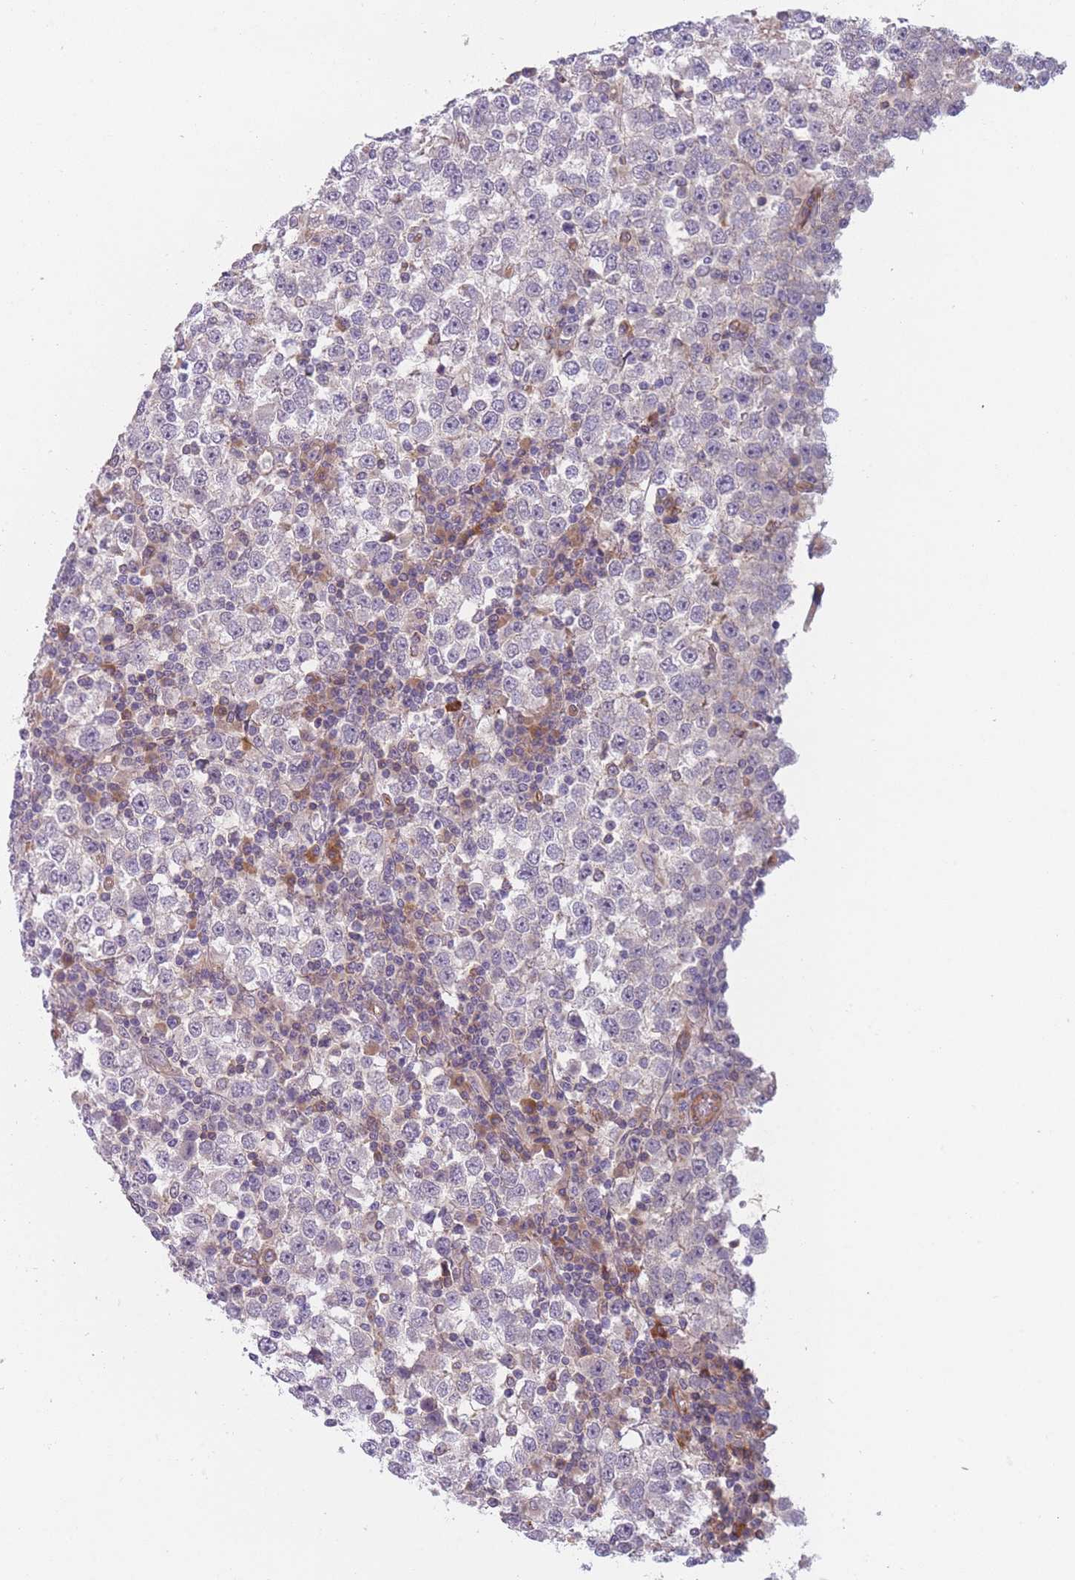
{"staining": {"intensity": "negative", "quantity": "none", "location": "none"}, "tissue": "testis cancer", "cell_type": "Tumor cells", "image_type": "cancer", "snomed": [{"axis": "morphology", "description": "Seminoma, NOS"}, {"axis": "topography", "description": "Testis"}], "caption": "A histopathology image of human testis cancer is negative for staining in tumor cells.", "gene": "WDR93", "patient": {"sex": "male", "age": 65}}